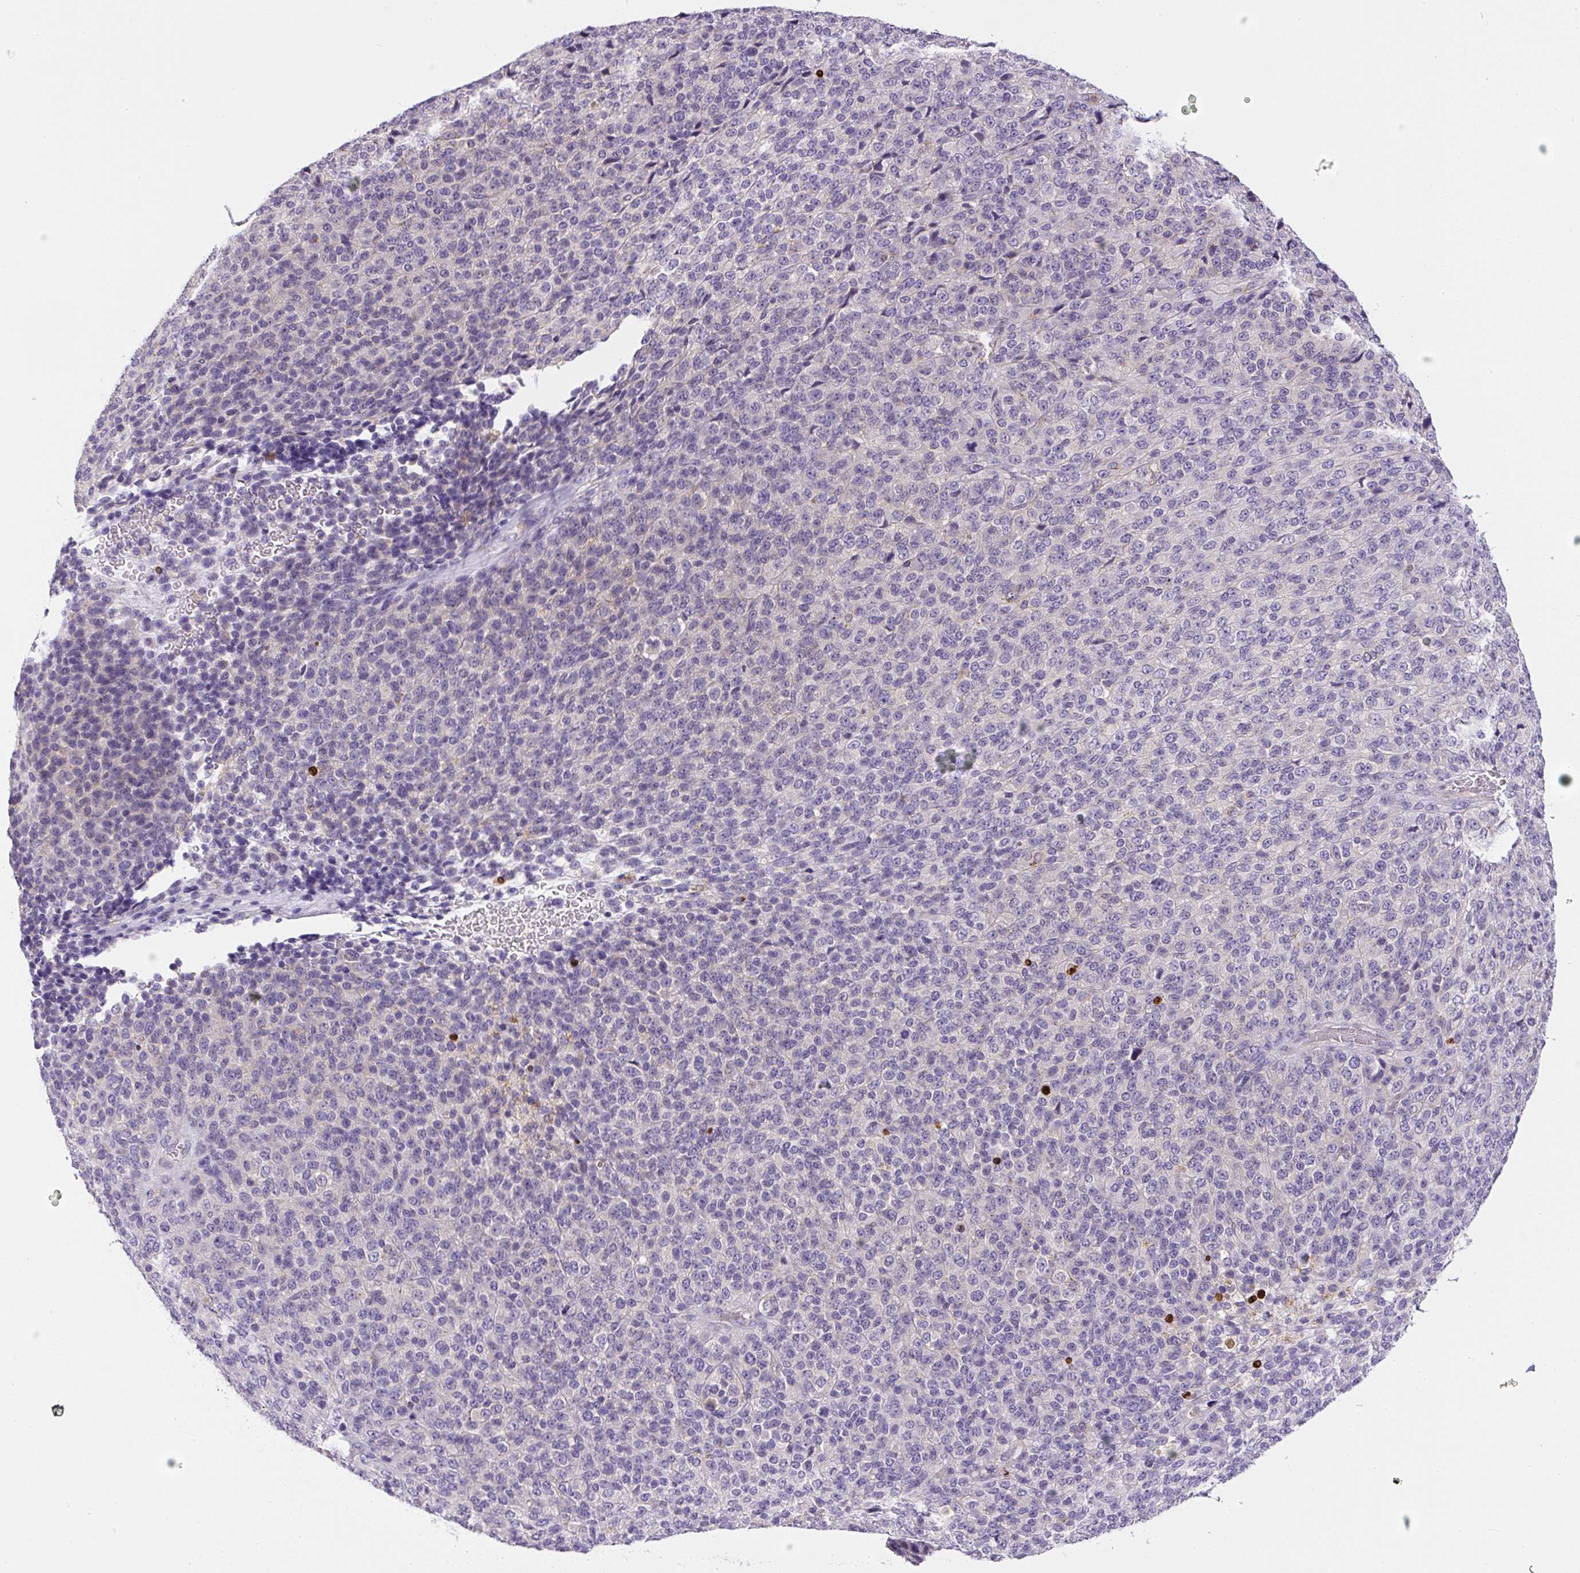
{"staining": {"intensity": "negative", "quantity": "none", "location": "none"}, "tissue": "melanoma", "cell_type": "Tumor cells", "image_type": "cancer", "snomed": [{"axis": "morphology", "description": "Malignant melanoma, Metastatic site"}, {"axis": "topography", "description": "Brain"}], "caption": "A high-resolution histopathology image shows immunohistochemistry staining of malignant melanoma (metastatic site), which demonstrates no significant positivity in tumor cells. (DAB immunohistochemistry (IHC) with hematoxylin counter stain).", "gene": "PIP5KL1", "patient": {"sex": "female", "age": 56}}